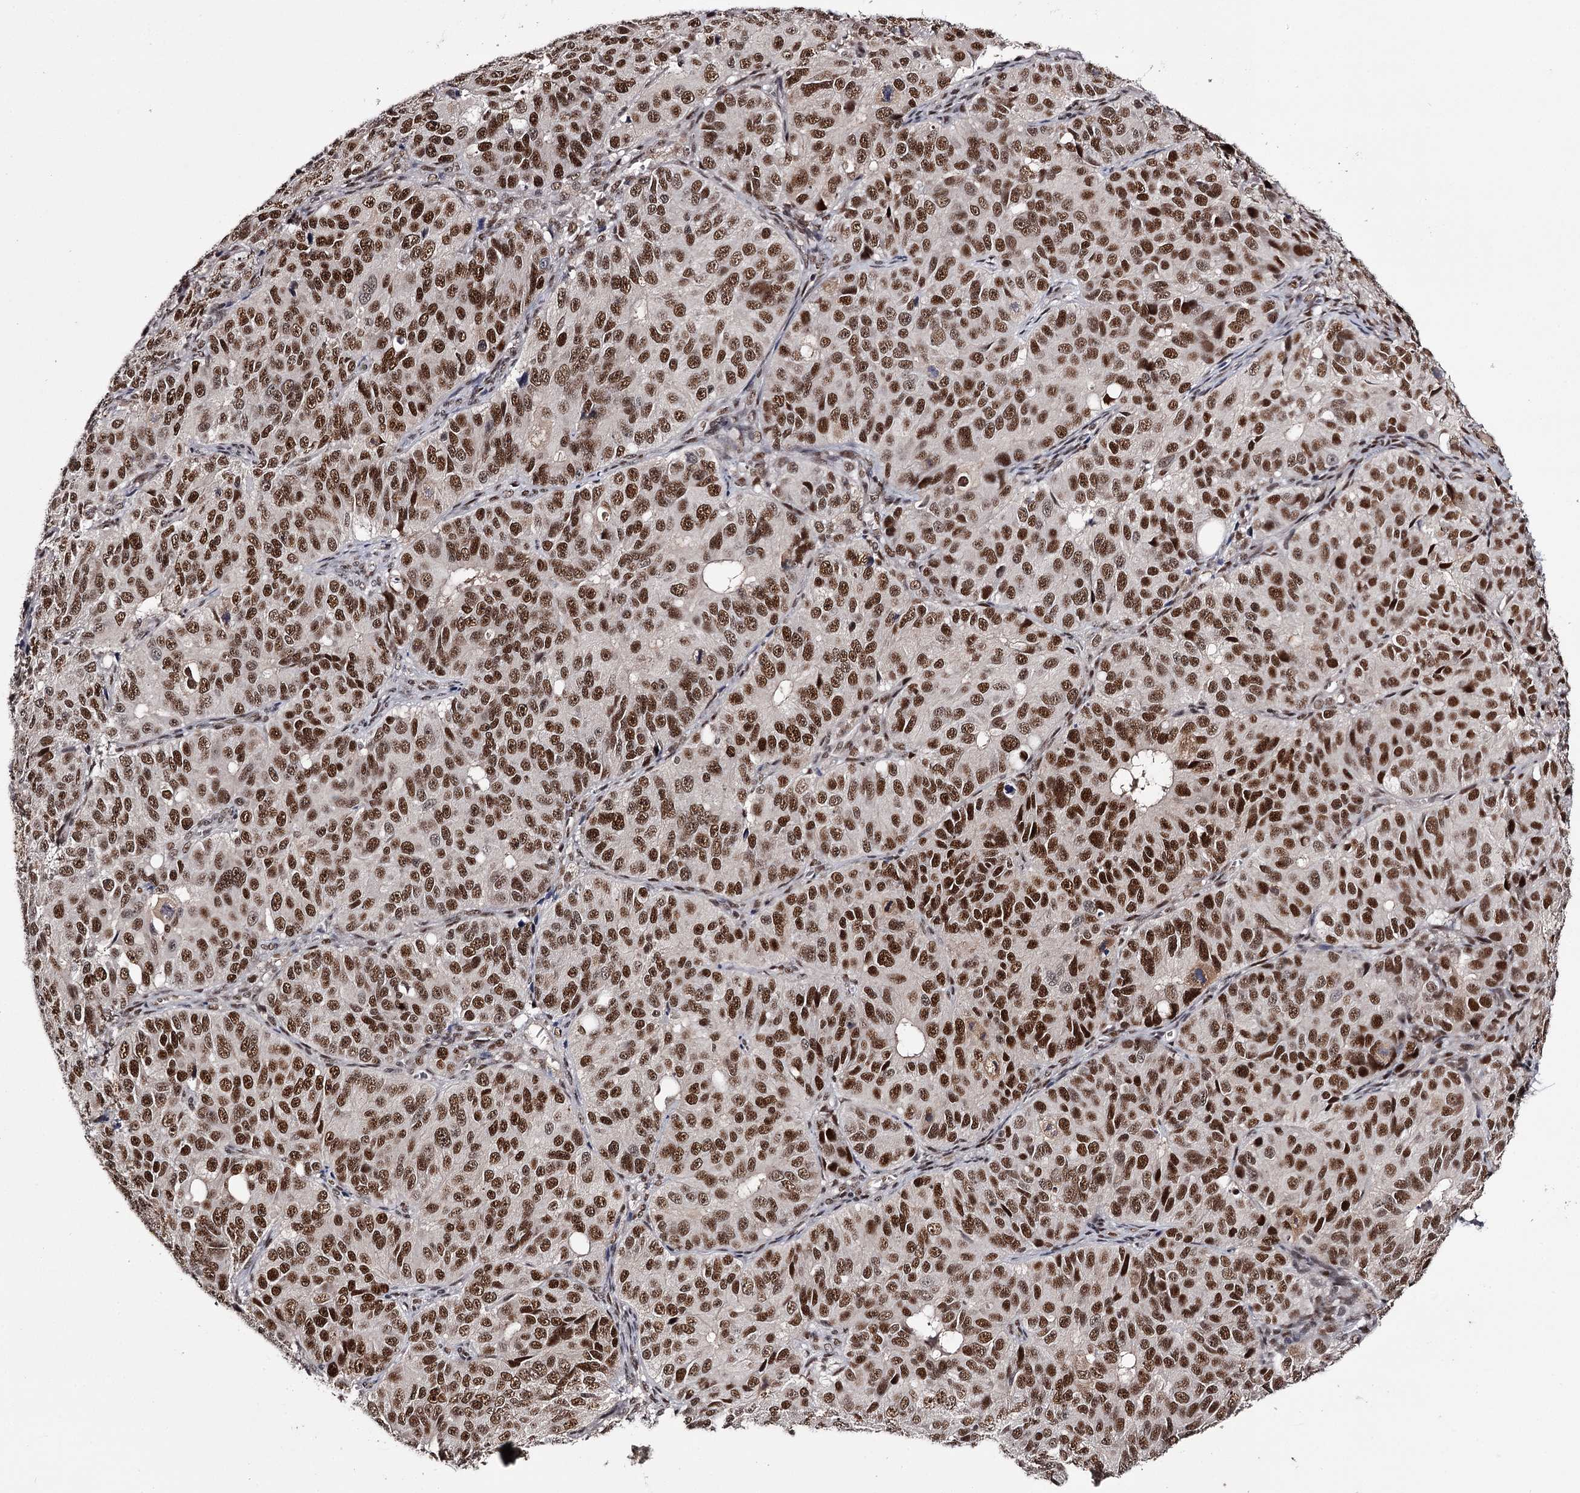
{"staining": {"intensity": "strong", "quantity": ">75%", "location": "nuclear"}, "tissue": "ovarian cancer", "cell_type": "Tumor cells", "image_type": "cancer", "snomed": [{"axis": "morphology", "description": "Carcinoma, endometroid"}, {"axis": "topography", "description": "Ovary"}], "caption": "The photomicrograph reveals a brown stain indicating the presence of a protein in the nuclear of tumor cells in ovarian endometroid carcinoma.", "gene": "TTC33", "patient": {"sex": "female", "age": 51}}